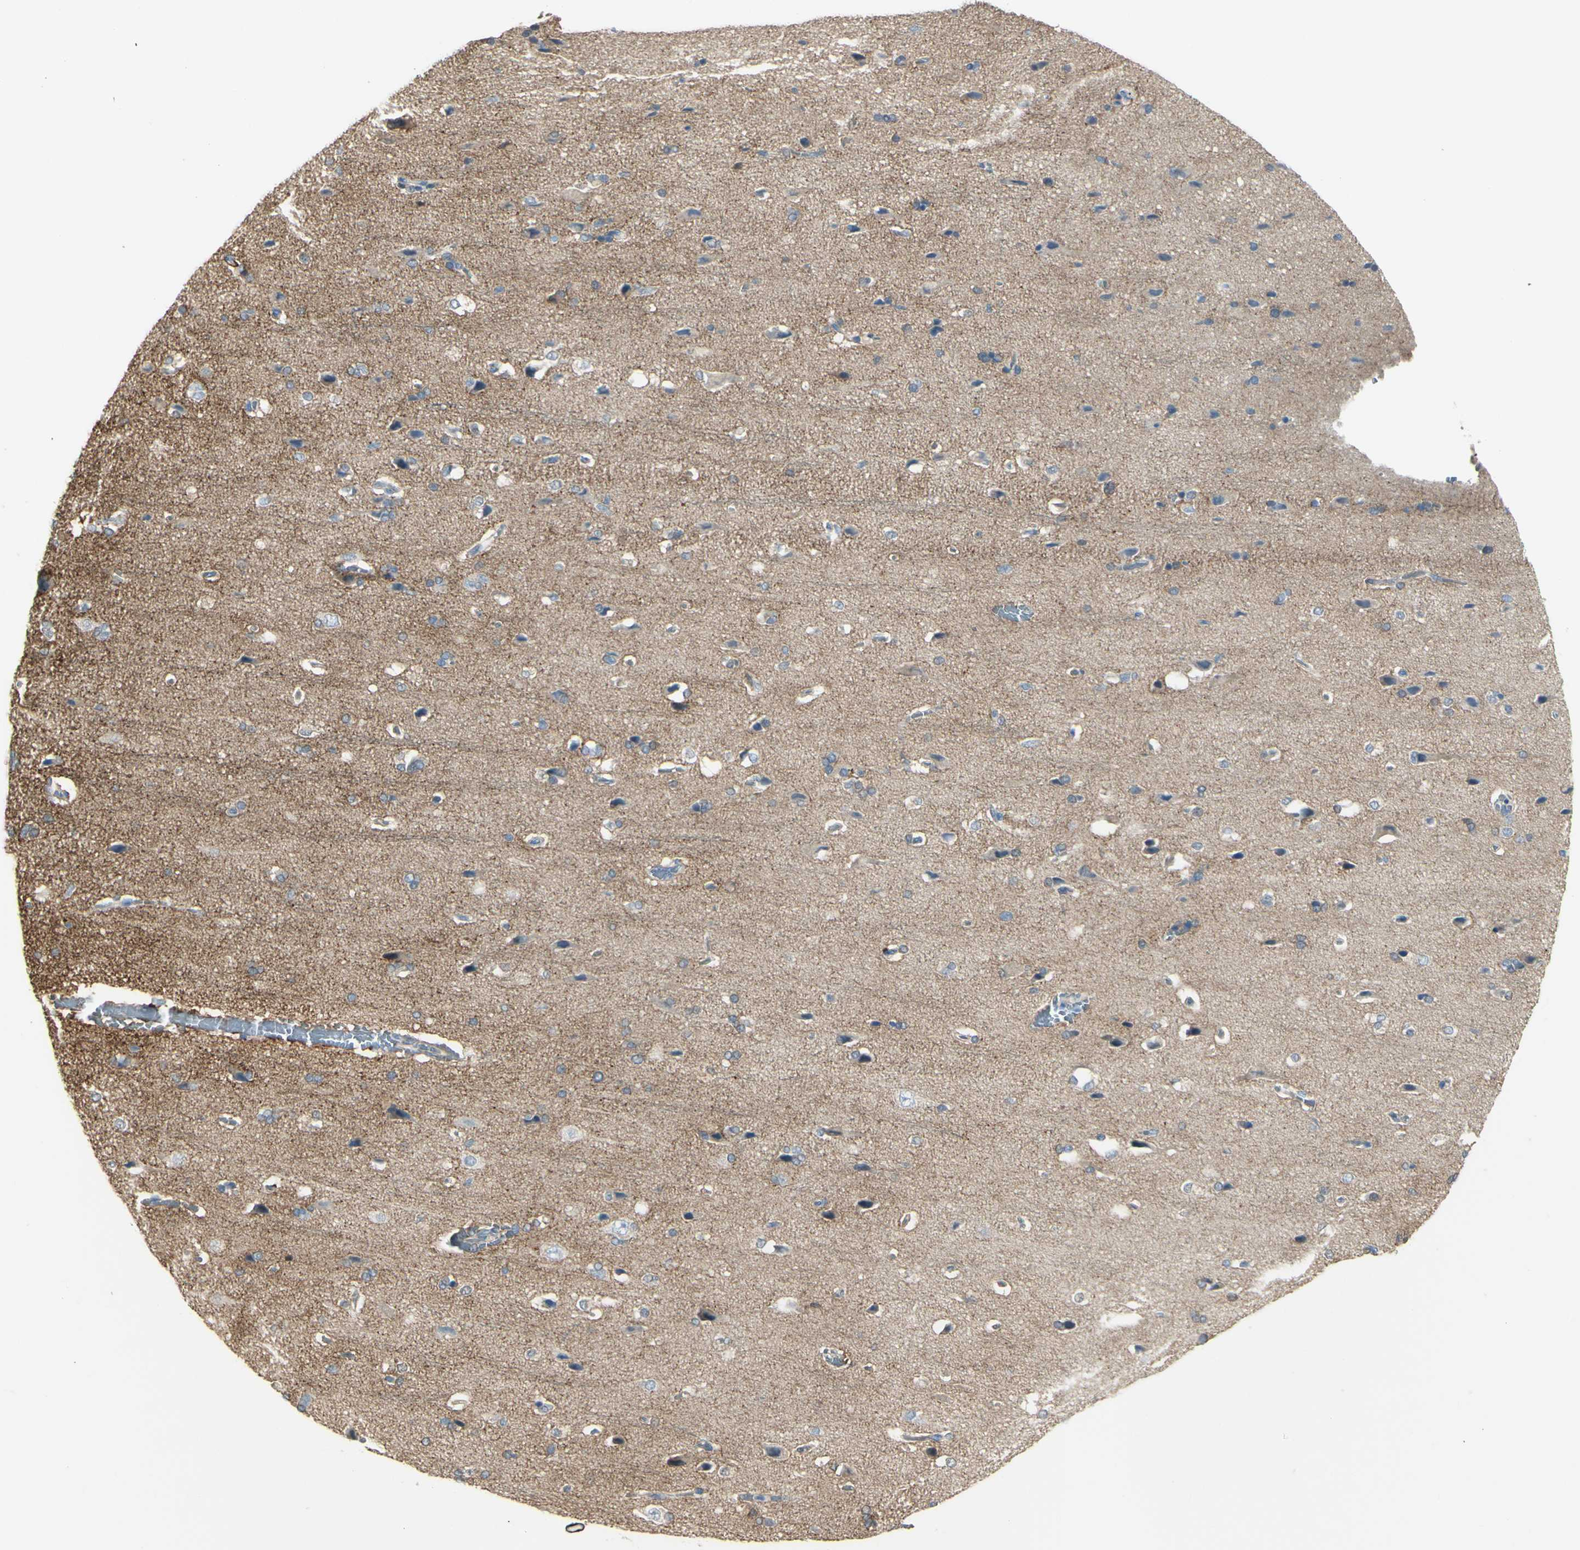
{"staining": {"intensity": "negative", "quantity": "none", "location": "none"}, "tissue": "cerebral cortex", "cell_type": "Endothelial cells", "image_type": "normal", "snomed": [{"axis": "morphology", "description": "Normal tissue, NOS"}, {"axis": "topography", "description": "Cerebral cortex"}], "caption": "Image shows no significant protein expression in endothelial cells of benign cerebral cortex. (DAB (3,3'-diaminobenzidine) IHC visualized using brightfield microscopy, high magnification).", "gene": "NCBP2L", "patient": {"sex": "male", "age": 62}}